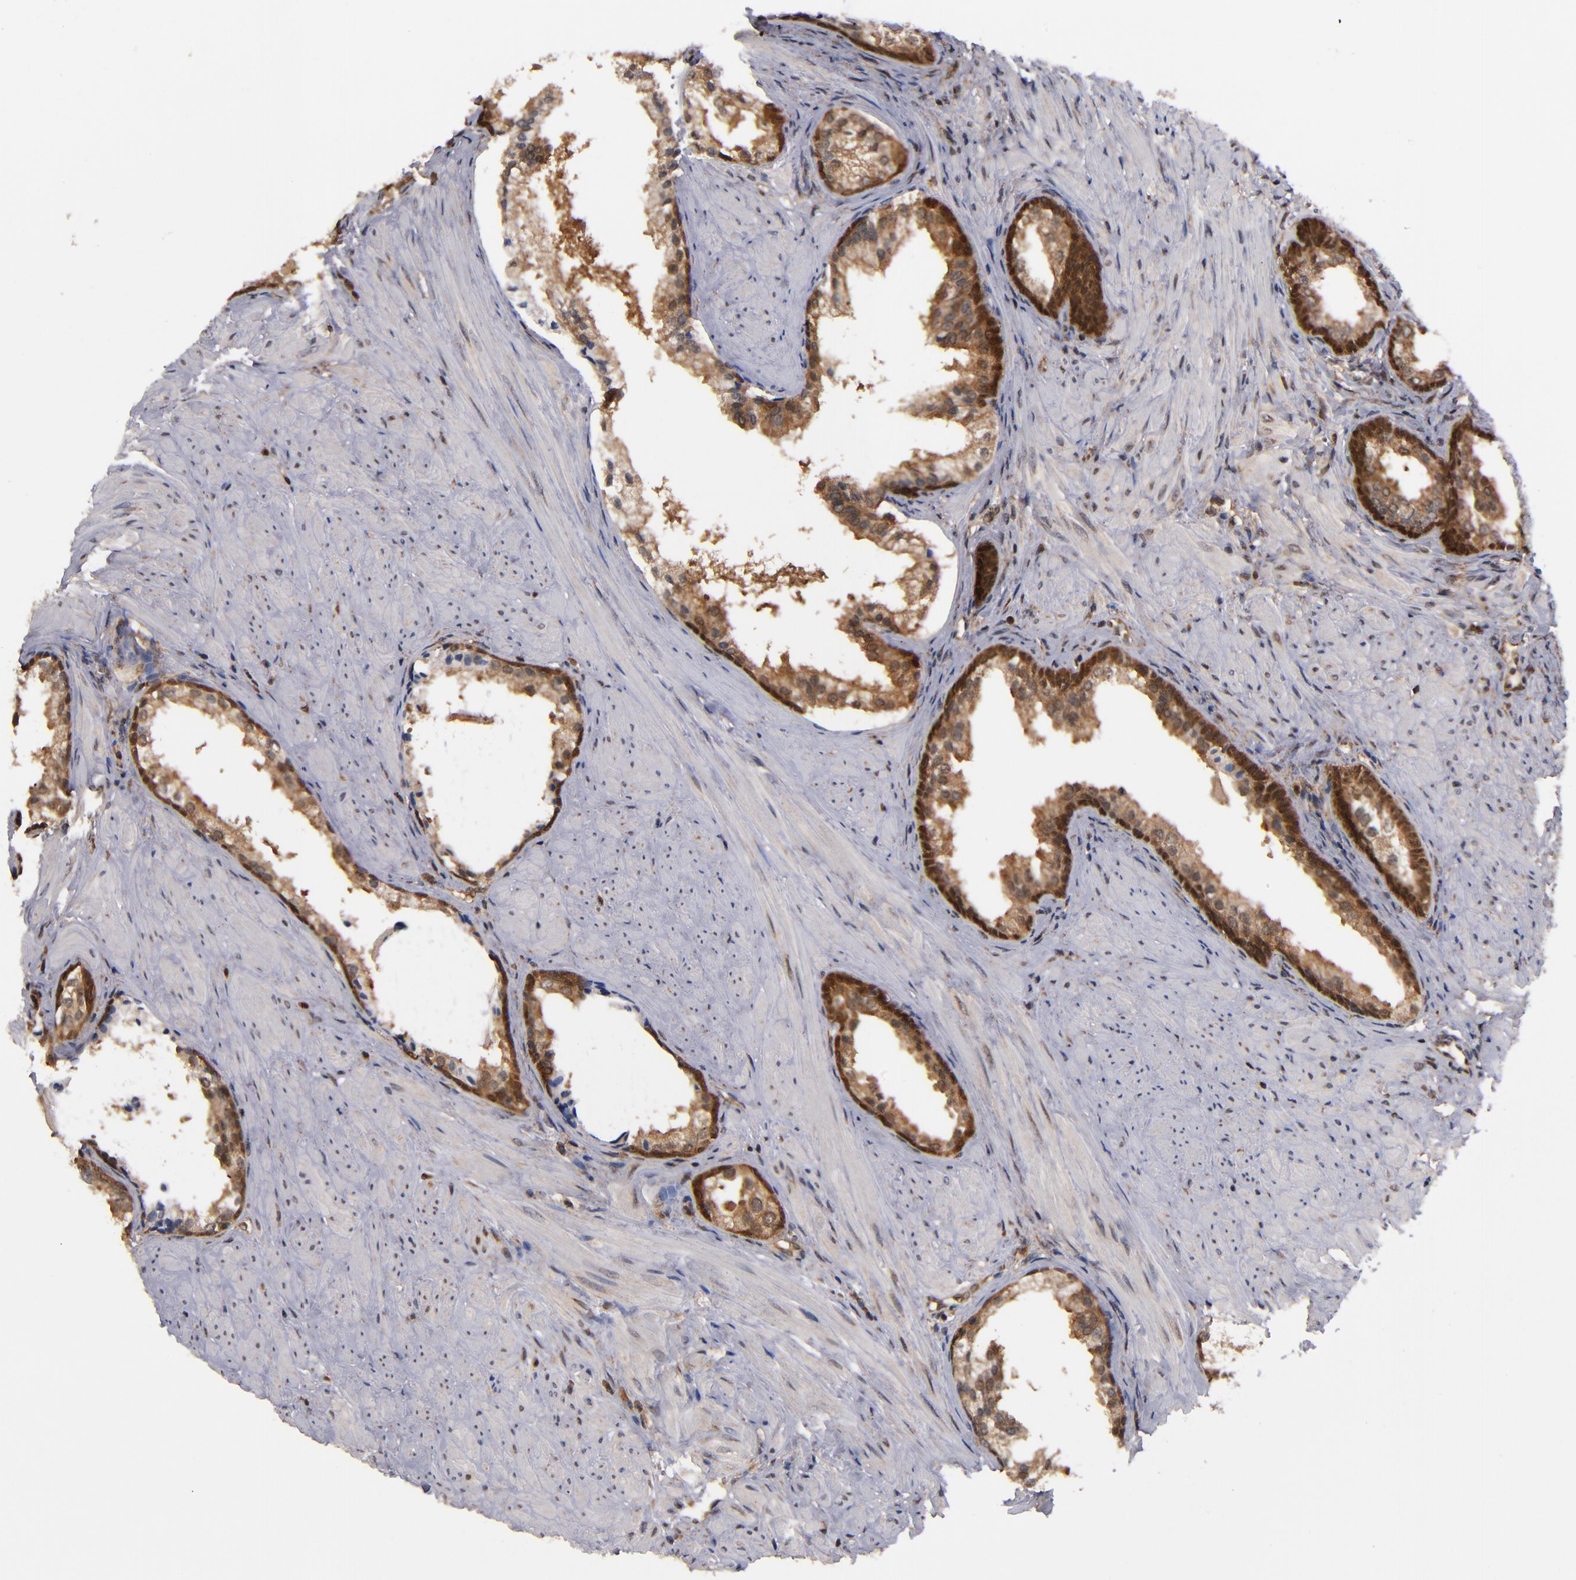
{"staining": {"intensity": "strong", "quantity": ">75%", "location": "cytoplasmic/membranous"}, "tissue": "prostate cancer", "cell_type": "Tumor cells", "image_type": "cancer", "snomed": [{"axis": "morphology", "description": "Adenocarcinoma, Medium grade"}, {"axis": "topography", "description": "Prostate"}], "caption": "Strong cytoplasmic/membranous expression is appreciated in about >75% of tumor cells in prostate cancer. (DAB IHC with brightfield microscopy, high magnification).", "gene": "ALG13", "patient": {"sex": "male", "age": 70}}